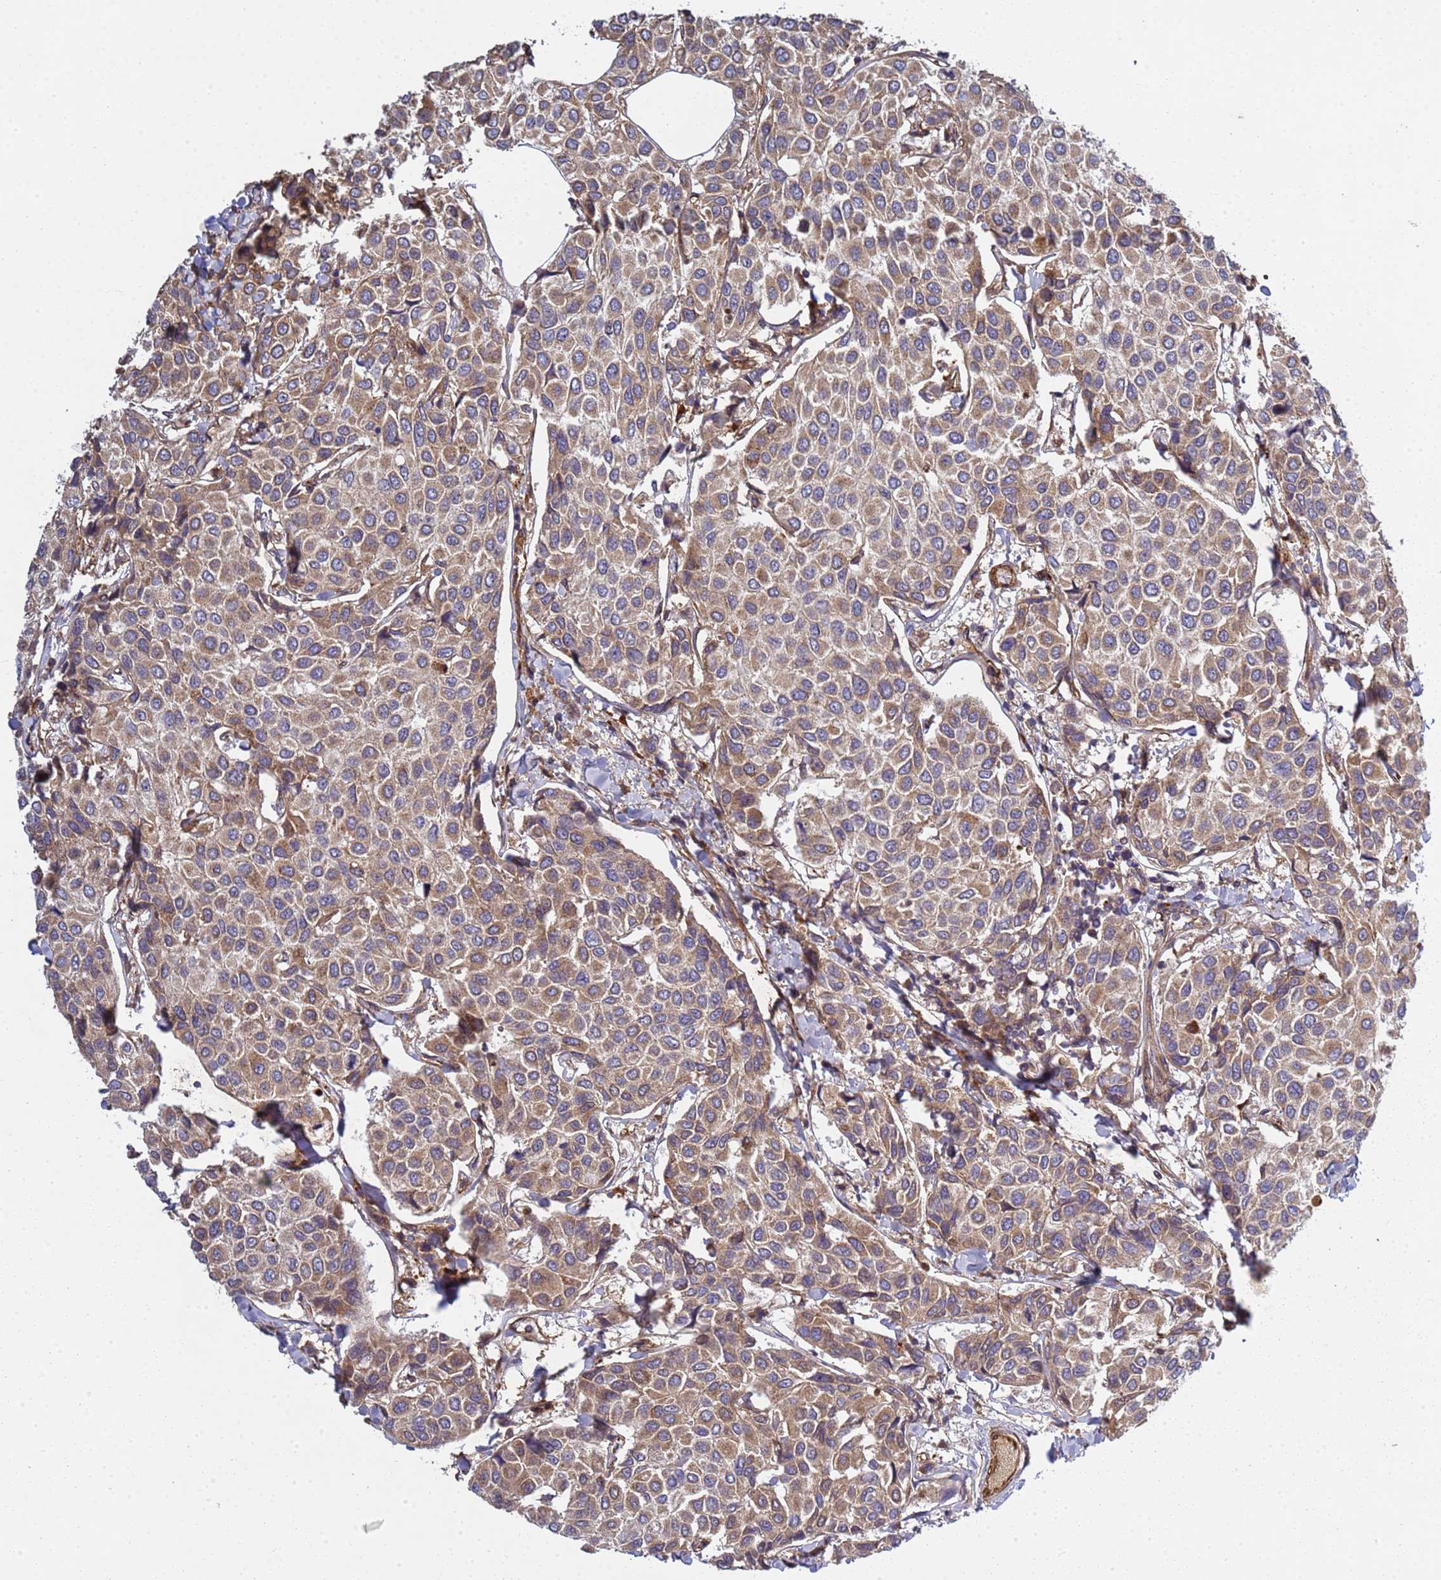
{"staining": {"intensity": "moderate", "quantity": ">75%", "location": "cytoplasmic/membranous"}, "tissue": "breast cancer", "cell_type": "Tumor cells", "image_type": "cancer", "snomed": [{"axis": "morphology", "description": "Duct carcinoma"}, {"axis": "topography", "description": "Breast"}], "caption": "Human infiltrating ductal carcinoma (breast) stained with a protein marker exhibits moderate staining in tumor cells.", "gene": "C8orf34", "patient": {"sex": "female", "age": 55}}